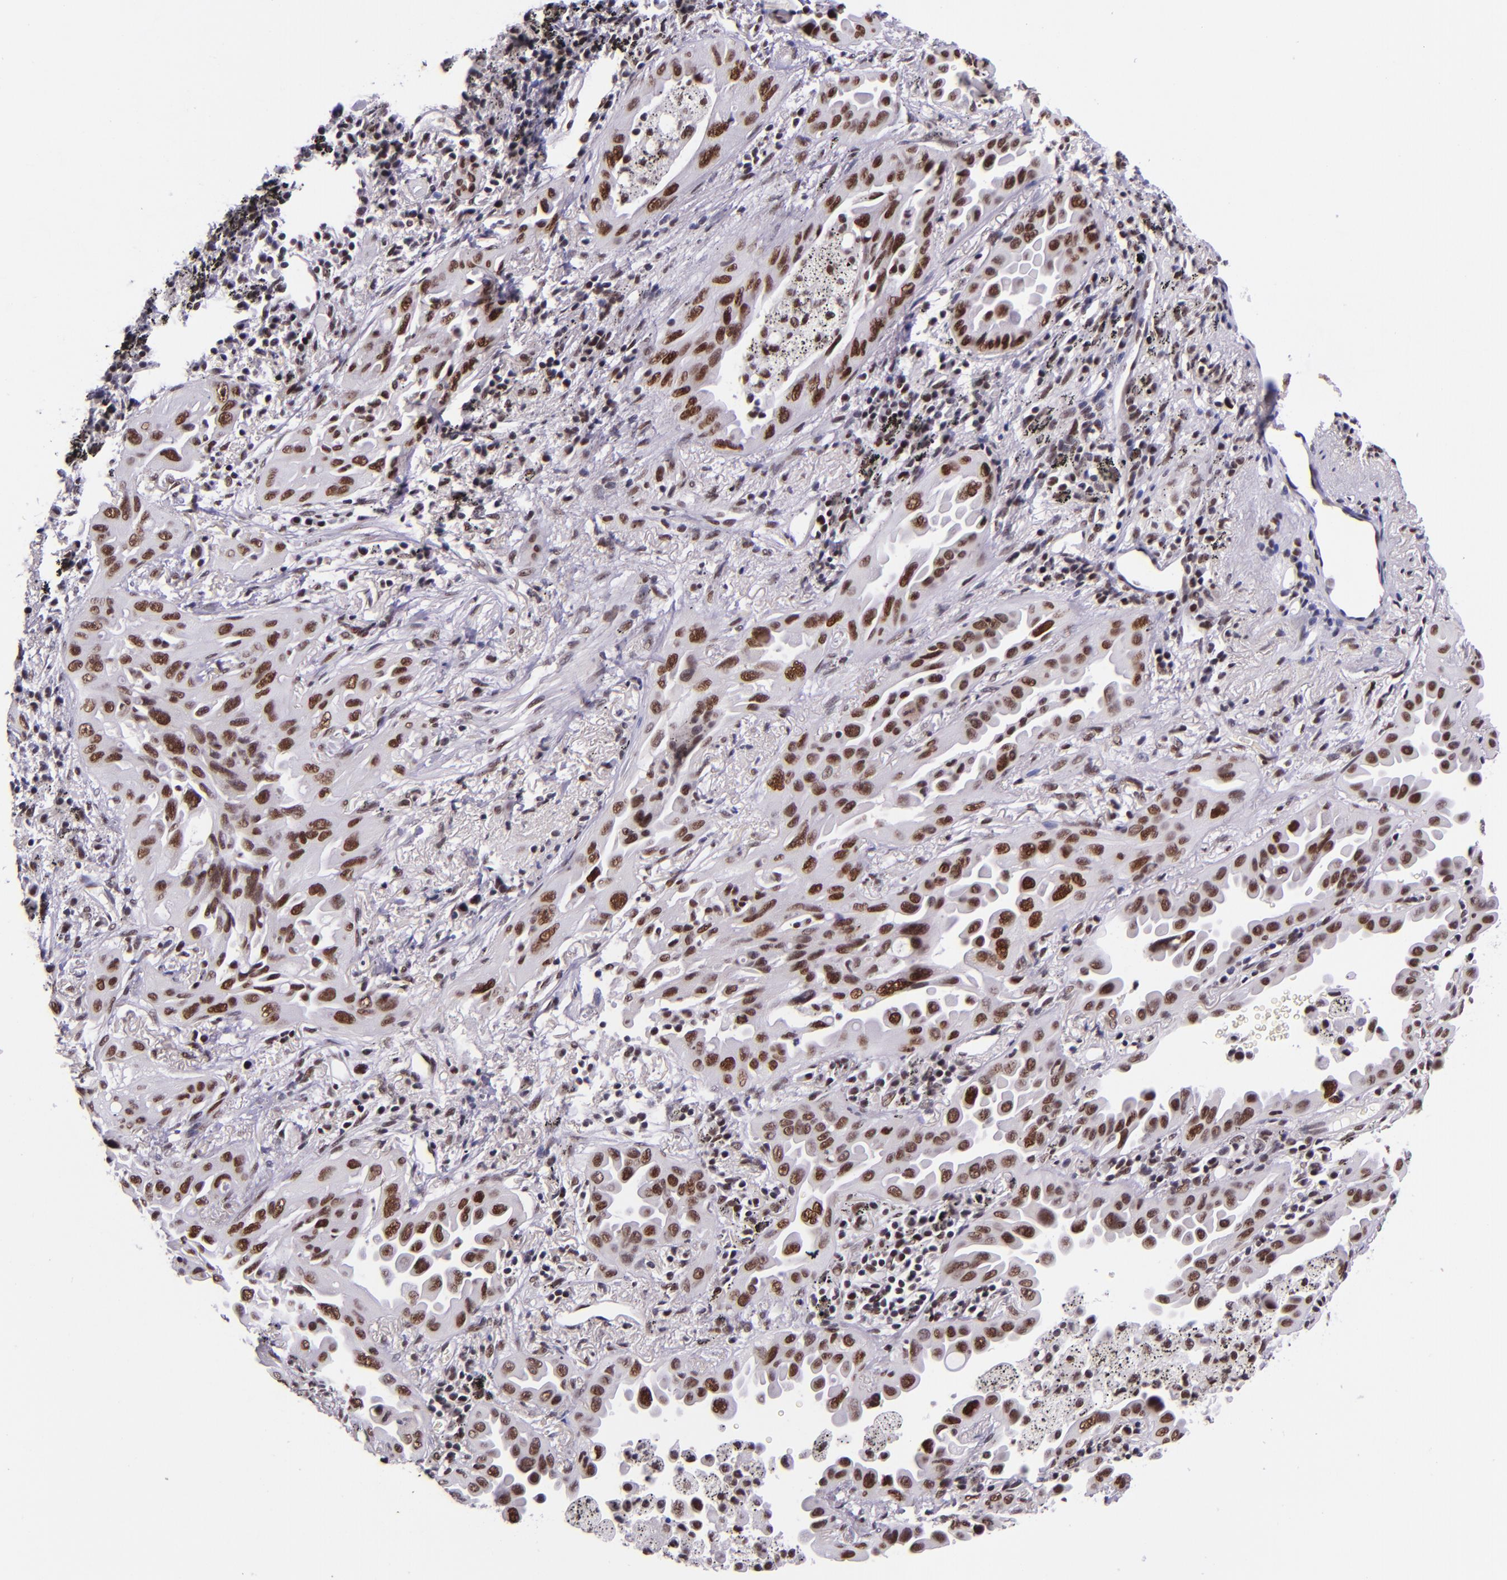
{"staining": {"intensity": "strong", "quantity": ">75%", "location": "nuclear"}, "tissue": "lung cancer", "cell_type": "Tumor cells", "image_type": "cancer", "snomed": [{"axis": "morphology", "description": "Adenocarcinoma, NOS"}, {"axis": "topography", "description": "Lung"}], "caption": "Adenocarcinoma (lung) stained with immunohistochemistry demonstrates strong nuclear staining in about >75% of tumor cells. Ihc stains the protein of interest in brown and the nuclei are stained blue.", "gene": "GPKOW", "patient": {"sex": "male", "age": 68}}